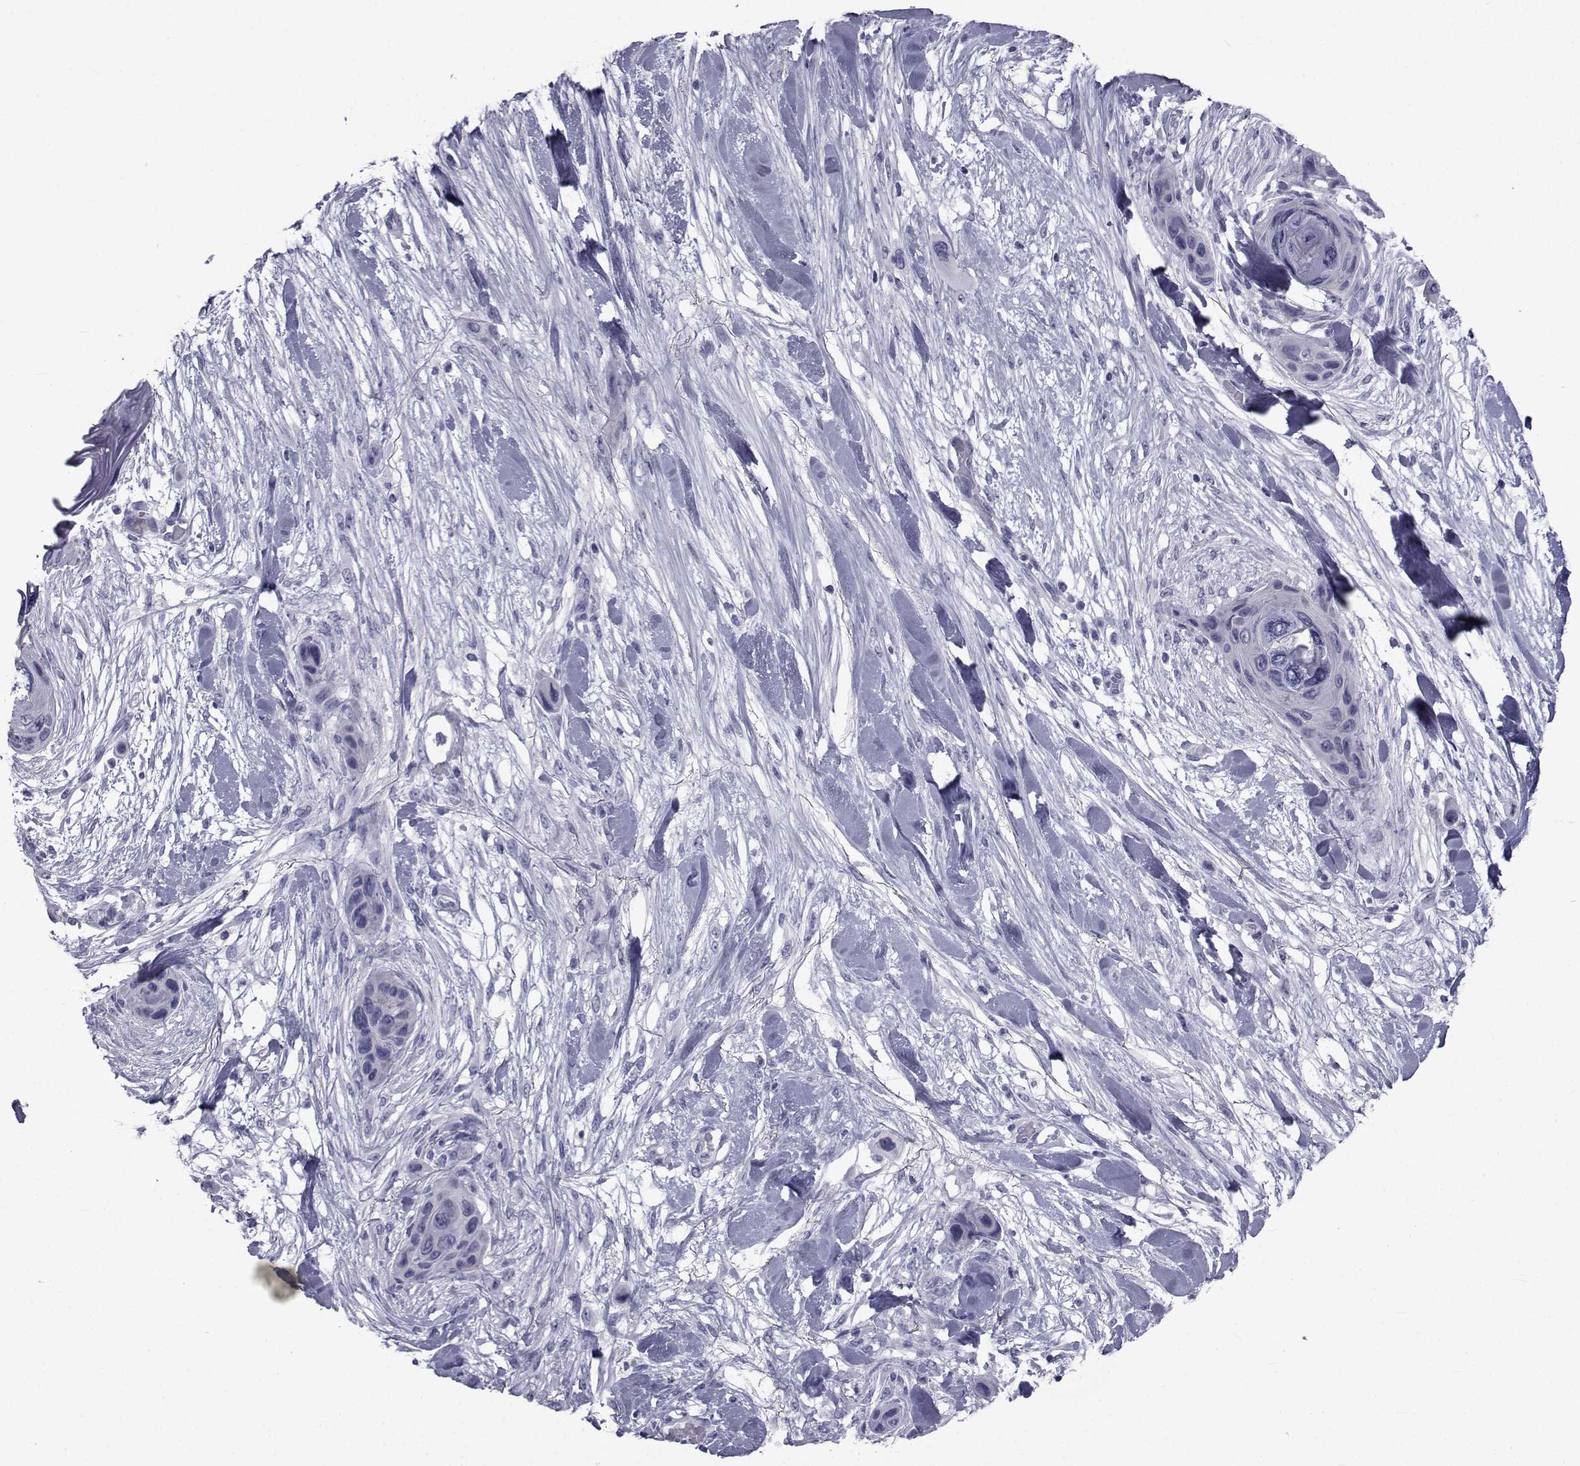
{"staining": {"intensity": "negative", "quantity": "none", "location": "none"}, "tissue": "skin cancer", "cell_type": "Tumor cells", "image_type": "cancer", "snomed": [{"axis": "morphology", "description": "Squamous cell carcinoma, NOS"}, {"axis": "topography", "description": "Skin"}], "caption": "IHC histopathology image of skin cancer stained for a protein (brown), which exhibits no staining in tumor cells.", "gene": "PDE6H", "patient": {"sex": "male", "age": 82}}